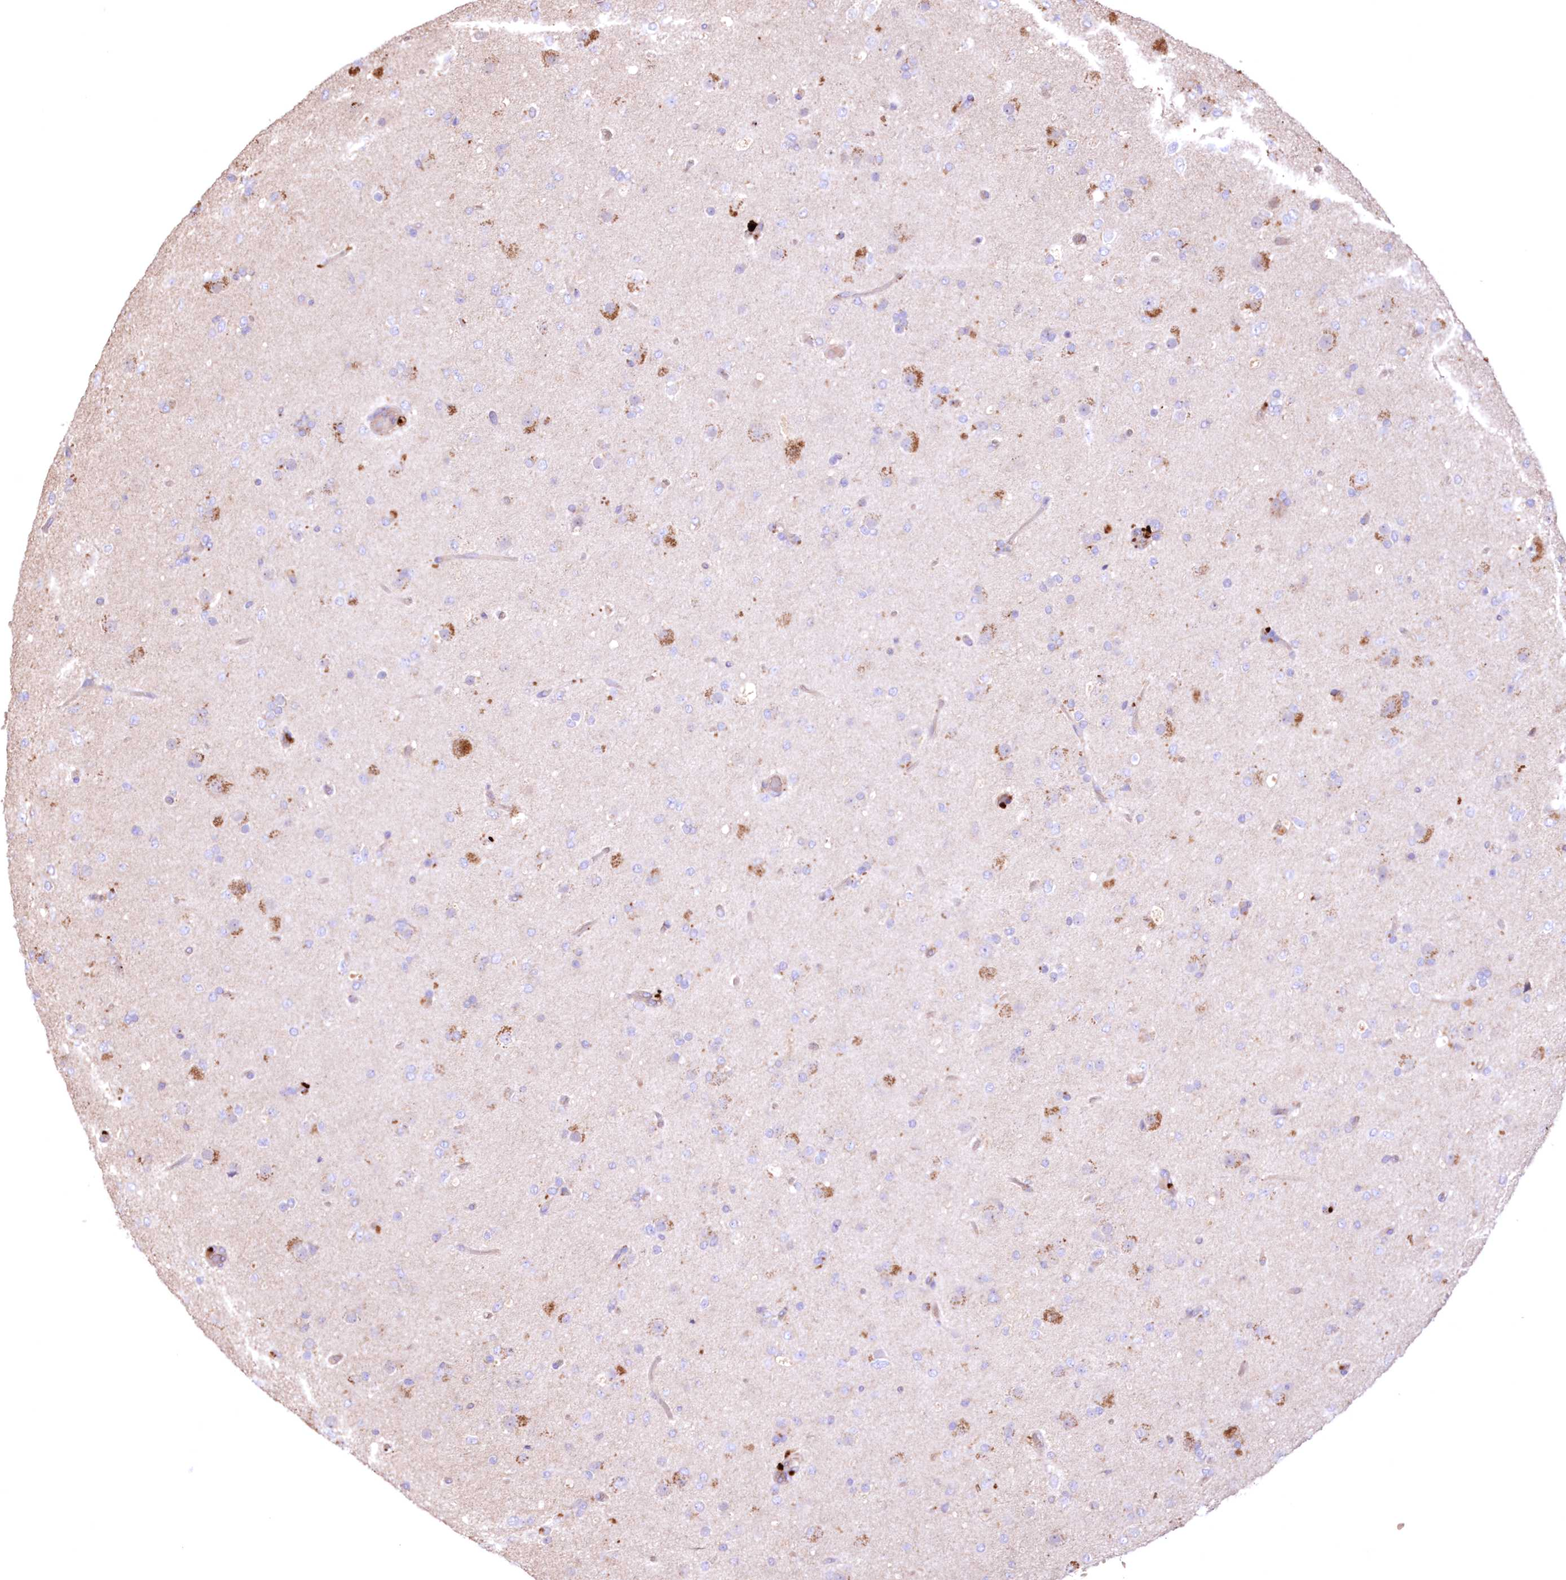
{"staining": {"intensity": "negative", "quantity": "none", "location": "none"}, "tissue": "glioma", "cell_type": "Tumor cells", "image_type": "cancer", "snomed": [{"axis": "morphology", "description": "Glioma, malignant, Low grade"}, {"axis": "topography", "description": "Brain"}], "caption": "A high-resolution image shows immunohistochemistry staining of glioma, which reveals no significant positivity in tumor cells. (Immunohistochemistry (ihc), brightfield microscopy, high magnification).", "gene": "FCHO2", "patient": {"sex": "male", "age": 65}}